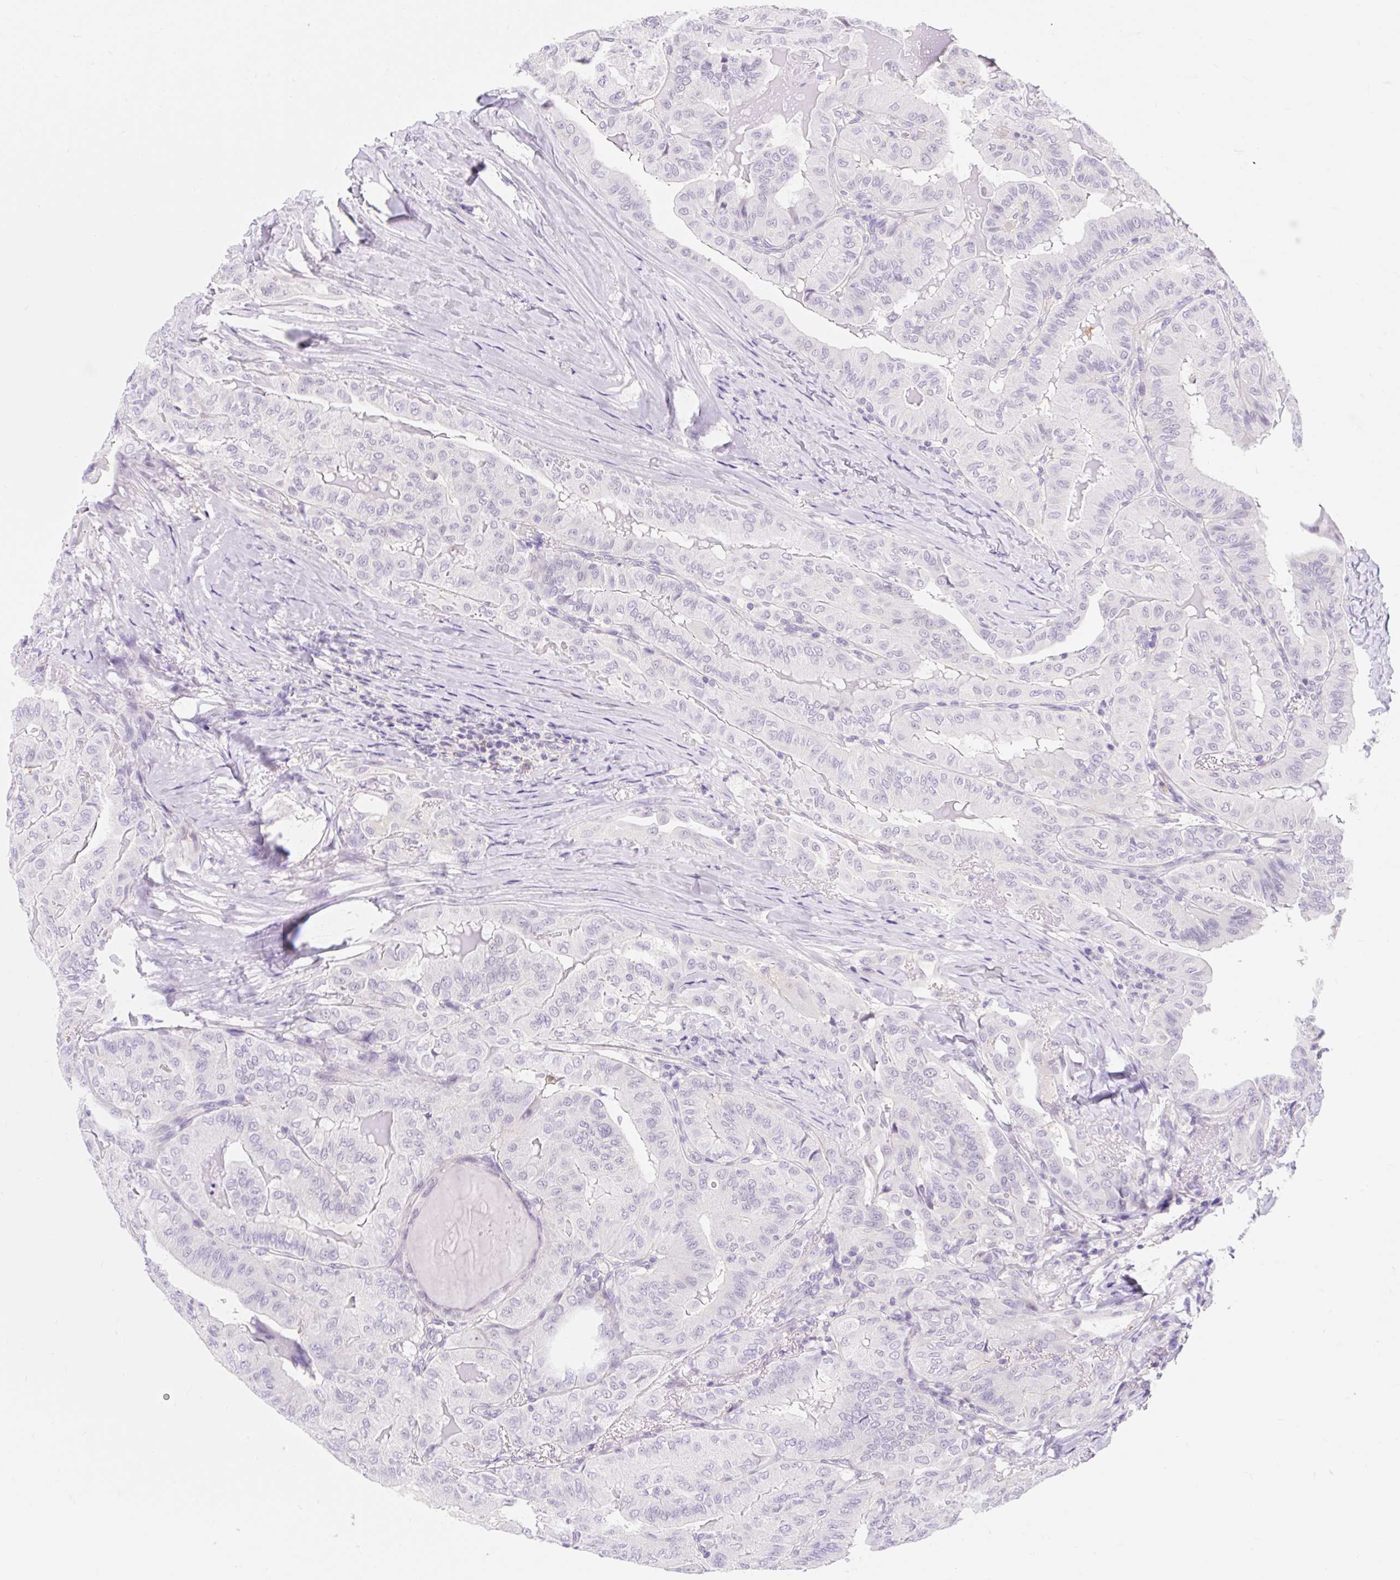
{"staining": {"intensity": "negative", "quantity": "none", "location": "none"}, "tissue": "thyroid cancer", "cell_type": "Tumor cells", "image_type": "cancer", "snomed": [{"axis": "morphology", "description": "Papillary adenocarcinoma, NOS"}, {"axis": "topography", "description": "Thyroid gland"}], "caption": "Image shows no protein positivity in tumor cells of thyroid cancer tissue.", "gene": "SLC28A1", "patient": {"sex": "female", "age": 68}}